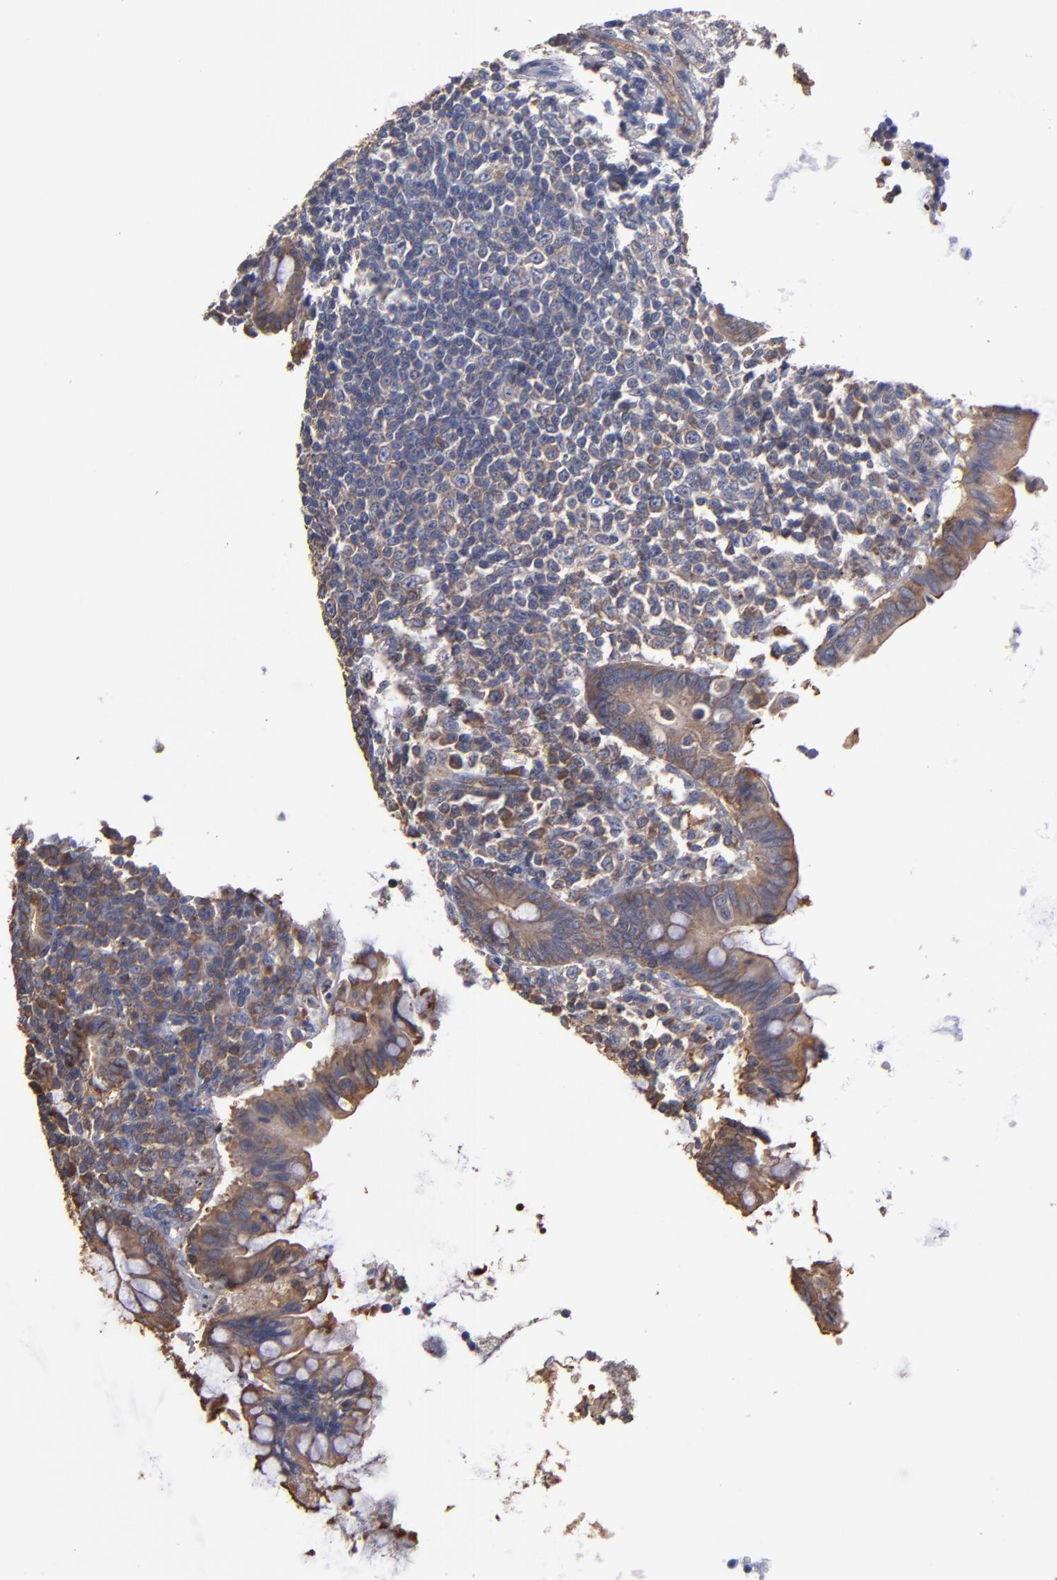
{"staining": {"intensity": "weak", "quantity": ">75%", "location": "cytoplasmic/membranous"}, "tissue": "appendix", "cell_type": "Glandular cells", "image_type": "normal", "snomed": [{"axis": "morphology", "description": "Normal tissue, NOS"}, {"axis": "topography", "description": "Appendix"}], "caption": "Immunohistochemical staining of benign appendix displays >75% levels of weak cytoplasmic/membranous protein staining in approximately >75% of glandular cells.", "gene": "ESYT2", "patient": {"sex": "female", "age": 66}}